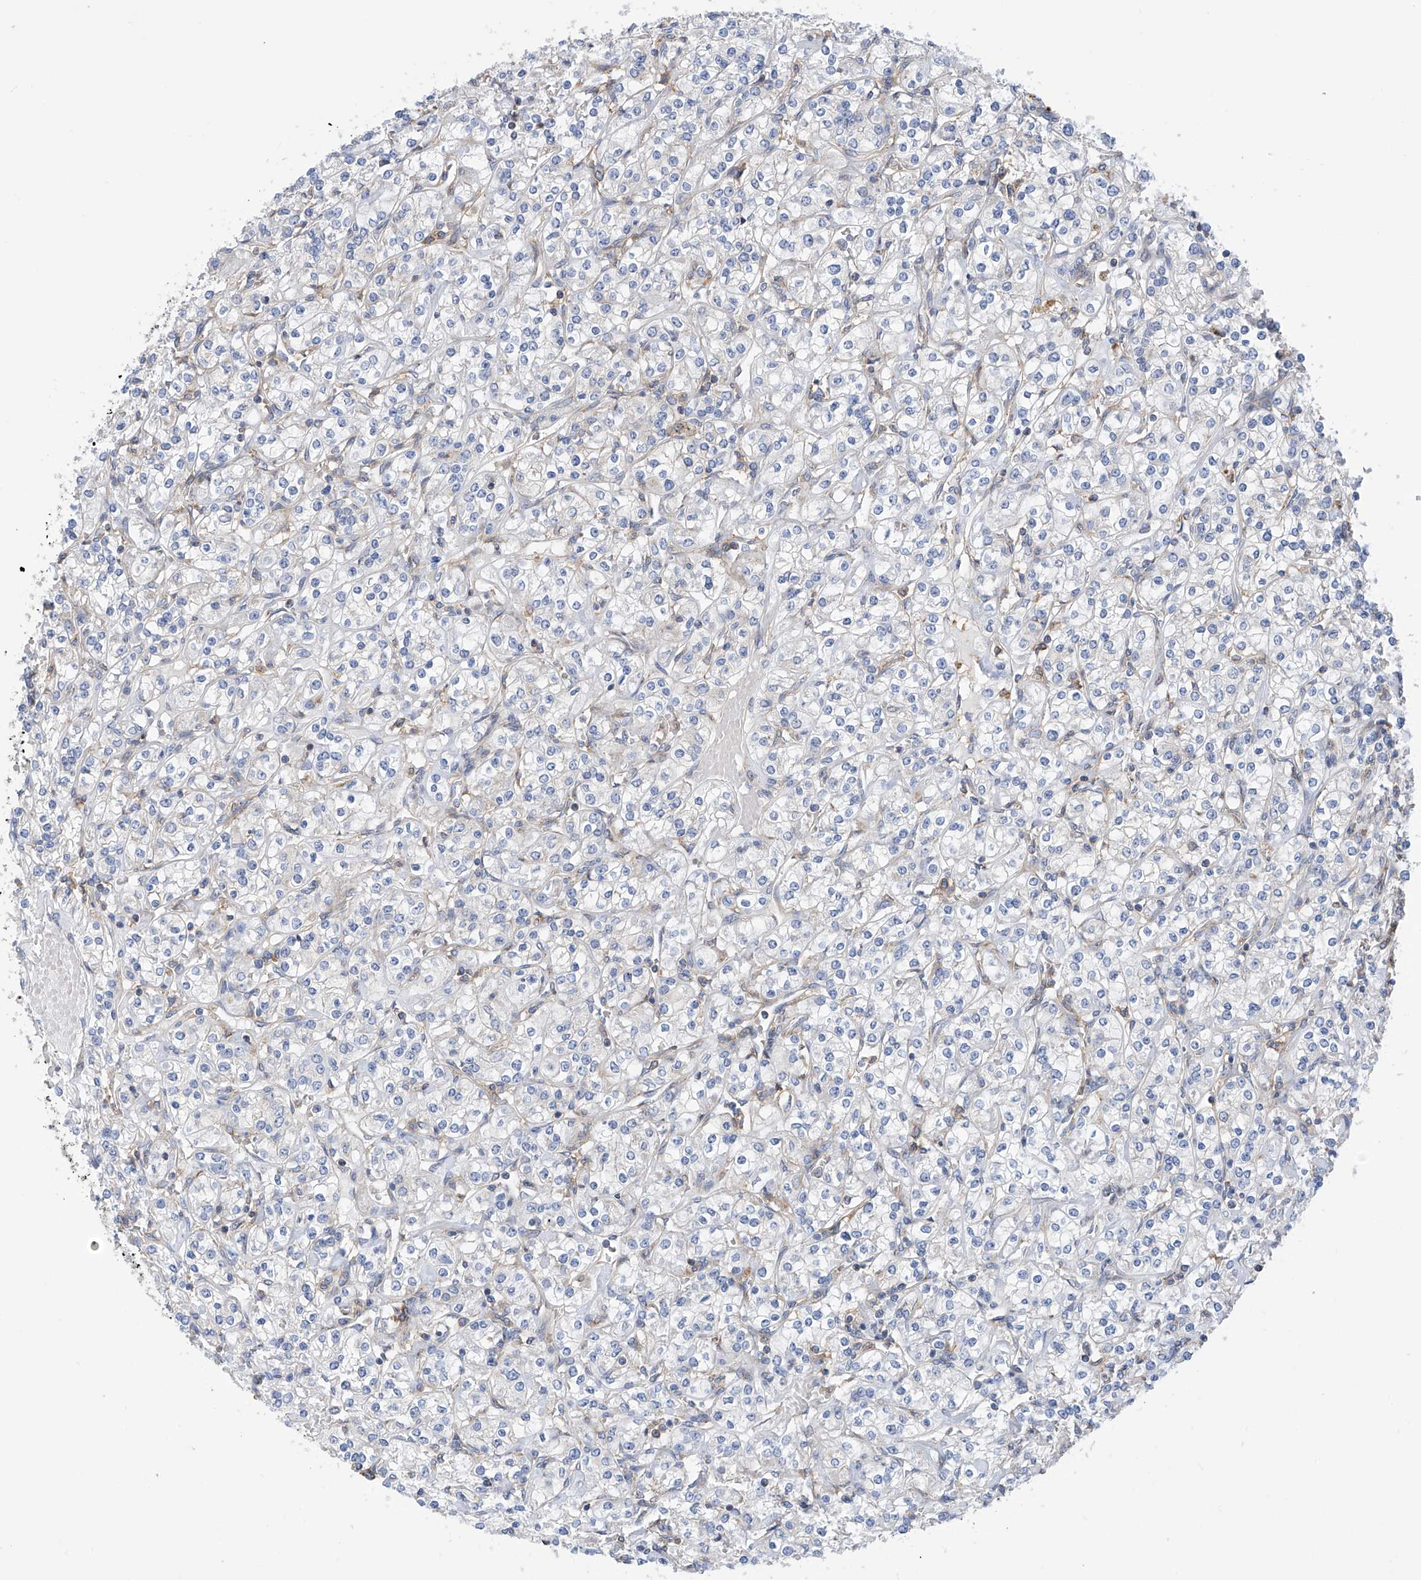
{"staining": {"intensity": "negative", "quantity": "none", "location": "none"}, "tissue": "renal cancer", "cell_type": "Tumor cells", "image_type": "cancer", "snomed": [{"axis": "morphology", "description": "Adenocarcinoma, NOS"}, {"axis": "topography", "description": "Kidney"}], "caption": "Protein analysis of renal cancer shows no significant staining in tumor cells.", "gene": "P2RX7", "patient": {"sex": "male", "age": 77}}